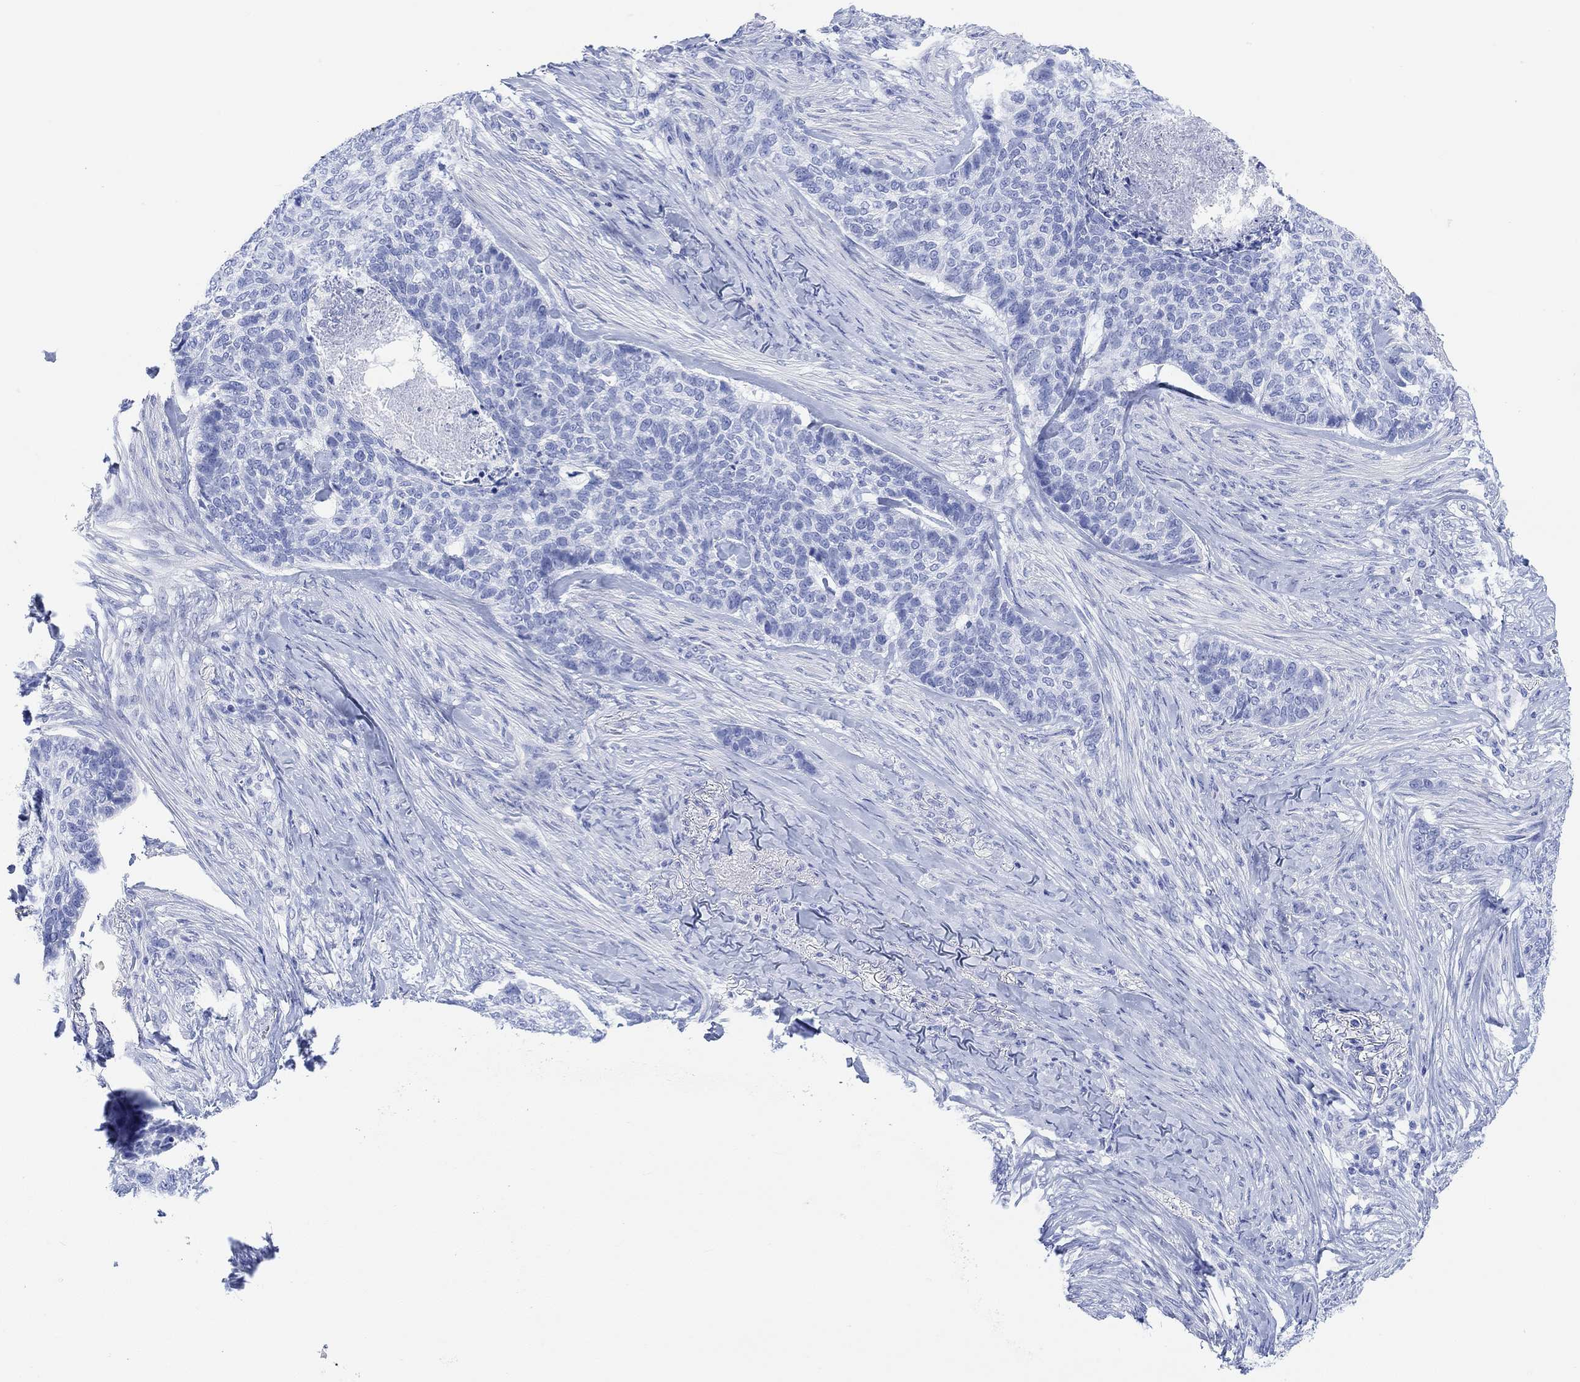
{"staining": {"intensity": "negative", "quantity": "none", "location": "none"}, "tissue": "skin cancer", "cell_type": "Tumor cells", "image_type": "cancer", "snomed": [{"axis": "morphology", "description": "Basal cell carcinoma"}, {"axis": "topography", "description": "Skin"}], "caption": "IHC of human skin basal cell carcinoma displays no expression in tumor cells.", "gene": "ANKRD33", "patient": {"sex": "female", "age": 69}}